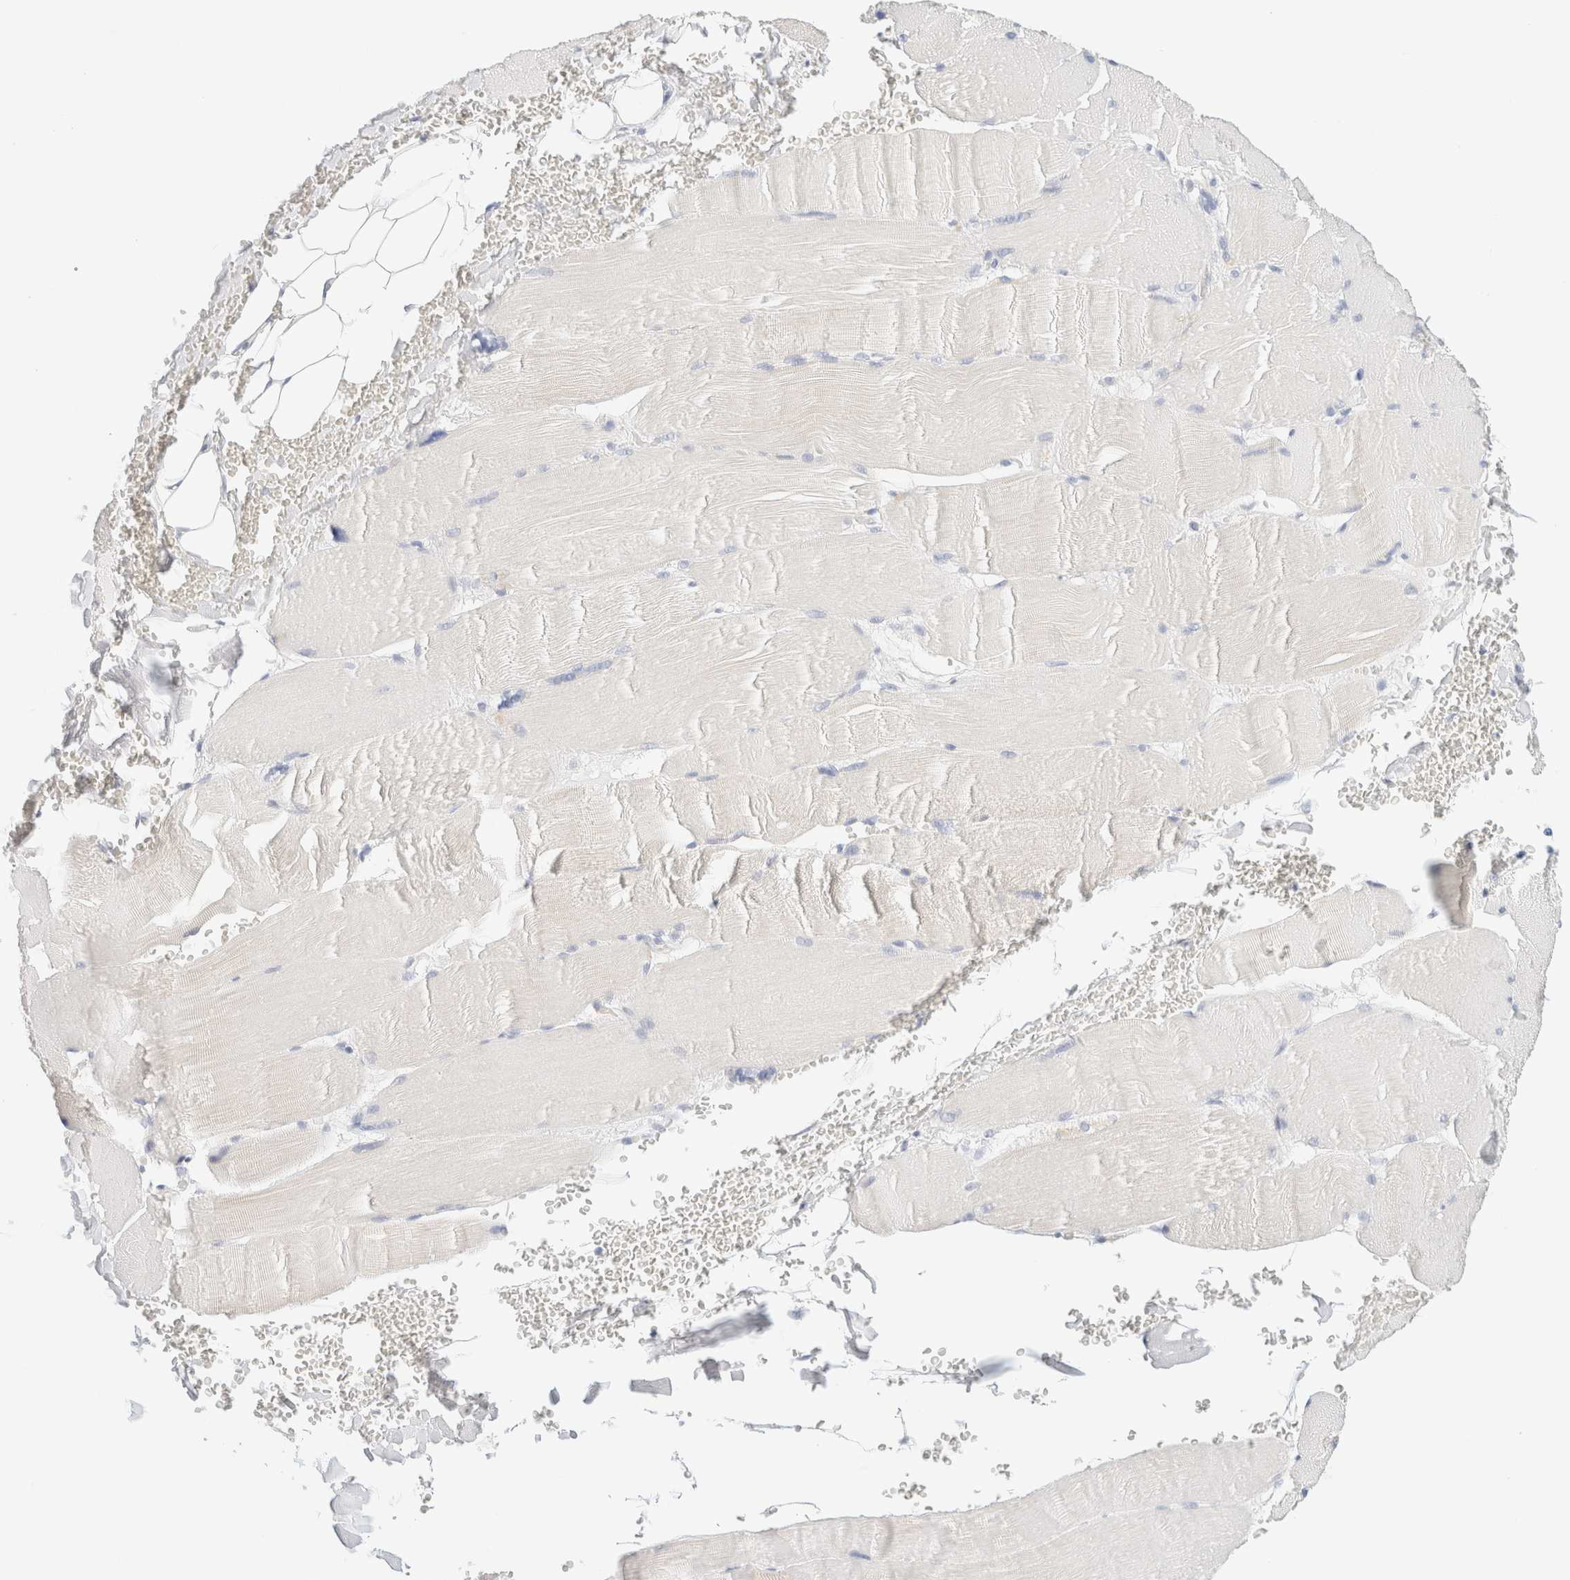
{"staining": {"intensity": "negative", "quantity": "none", "location": "none"}, "tissue": "skeletal muscle", "cell_type": "Myocytes", "image_type": "normal", "snomed": [{"axis": "morphology", "description": "Normal tissue, NOS"}, {"axis": "topography", "description": "Skin"}, {"axis": "topography", "description": "Skeletal muscle"}], "caption": "This histopathology image is of normal skeletal muscle stained with IHC to label a protein in brown with the nuclei are counter-stained blue. There is no staining in myocytes.", "gene": "DPYS", "patient": {"sex": "male", "age": 83}}